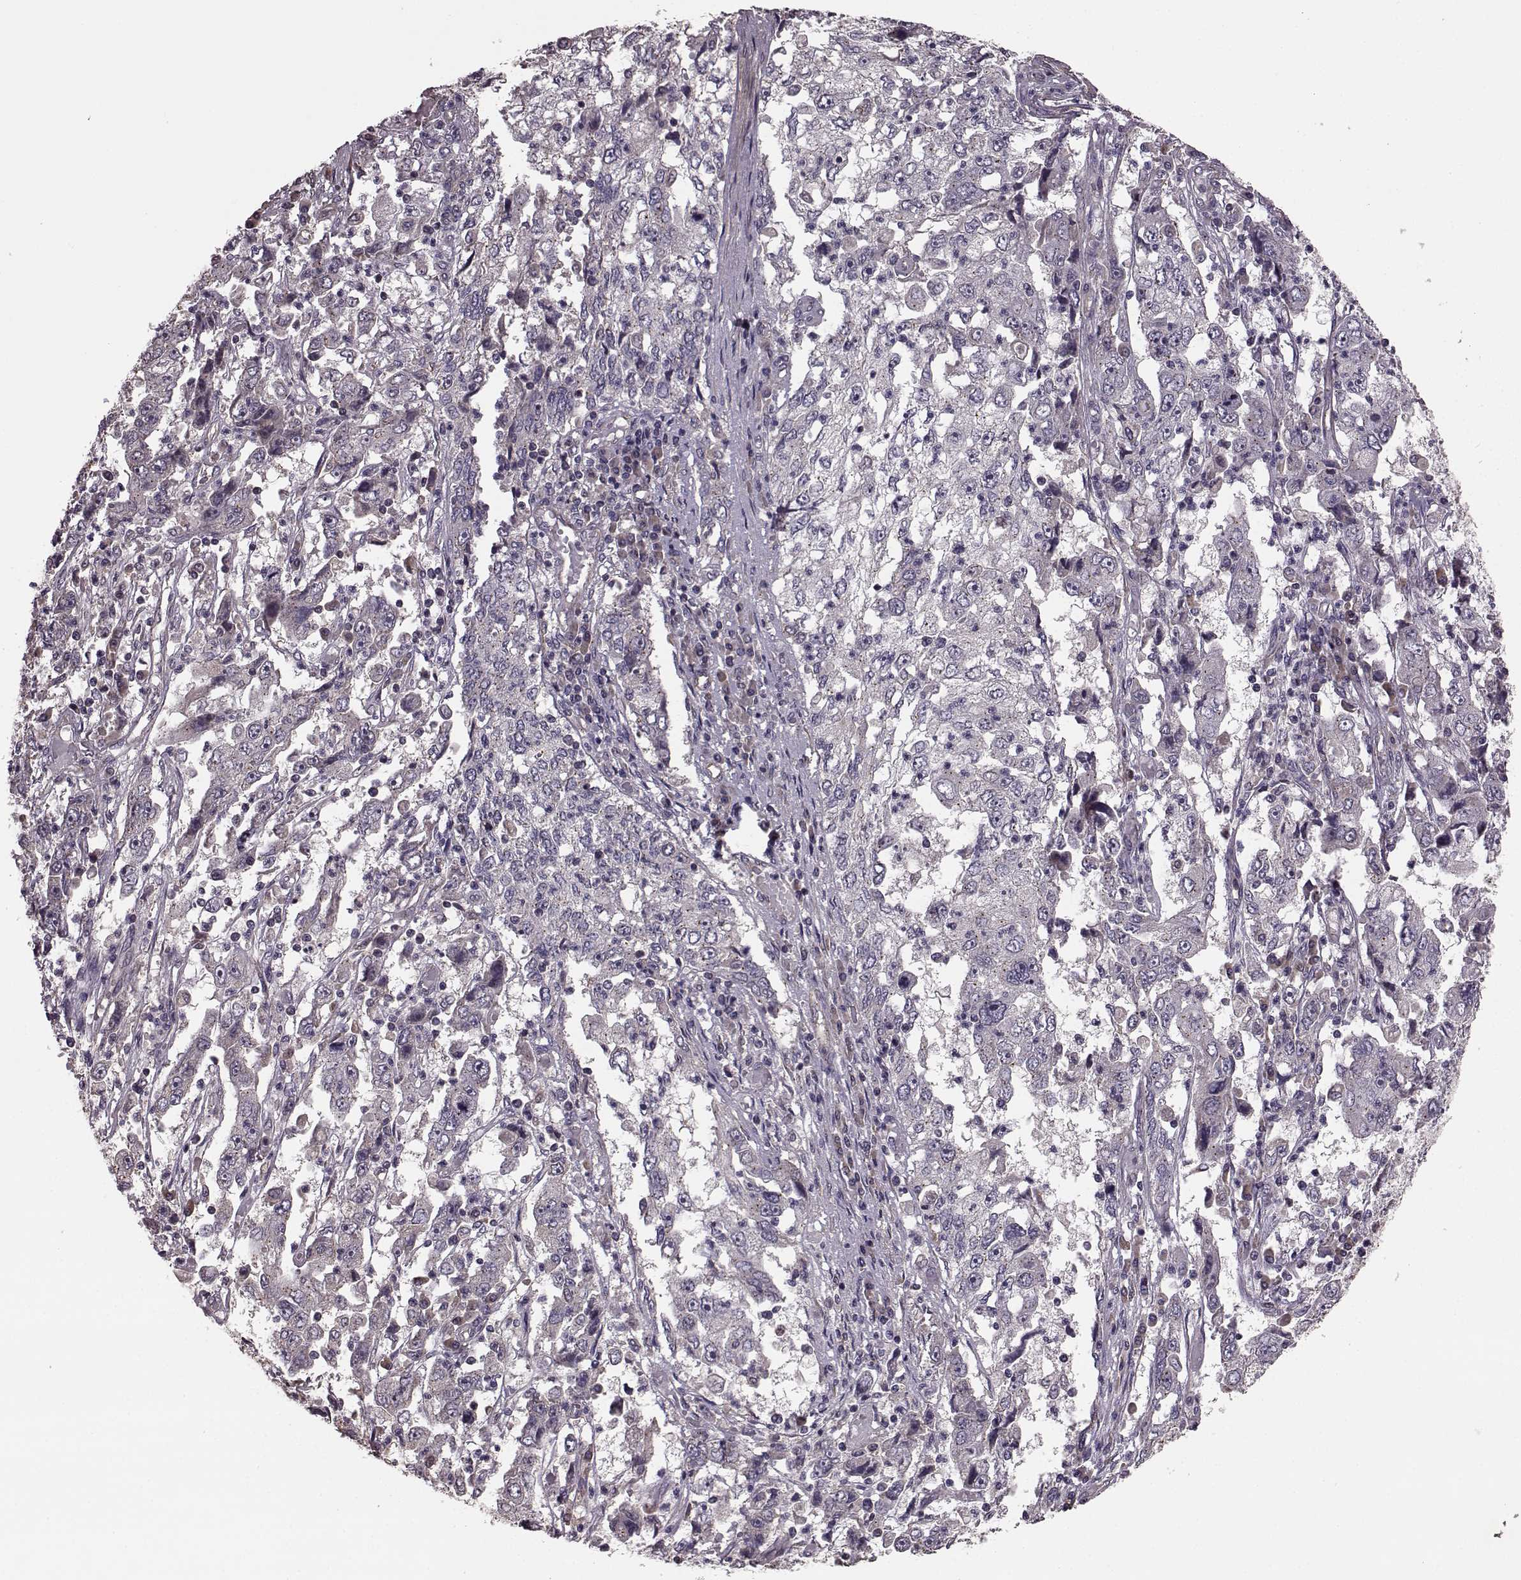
{"staining": {"intensity": "negative", "quantity": "none", "location": "none"}, "tissue": "cervical cancer", "cell_type": "Tumor cells", "image_type": "cancer", "snomed": [{"axis": "morphology", "description": "Squamous cell carcinoma, NOS"}, {"axis": "topography", "description": "Cervix"}], "caption": "Squamous cell carcinoma (cervical) was stained to show a protein in brown. There is no significant staining in tumor cells.", "gene": "NTF3", "patient": {"sex": "female", "age": 36}}